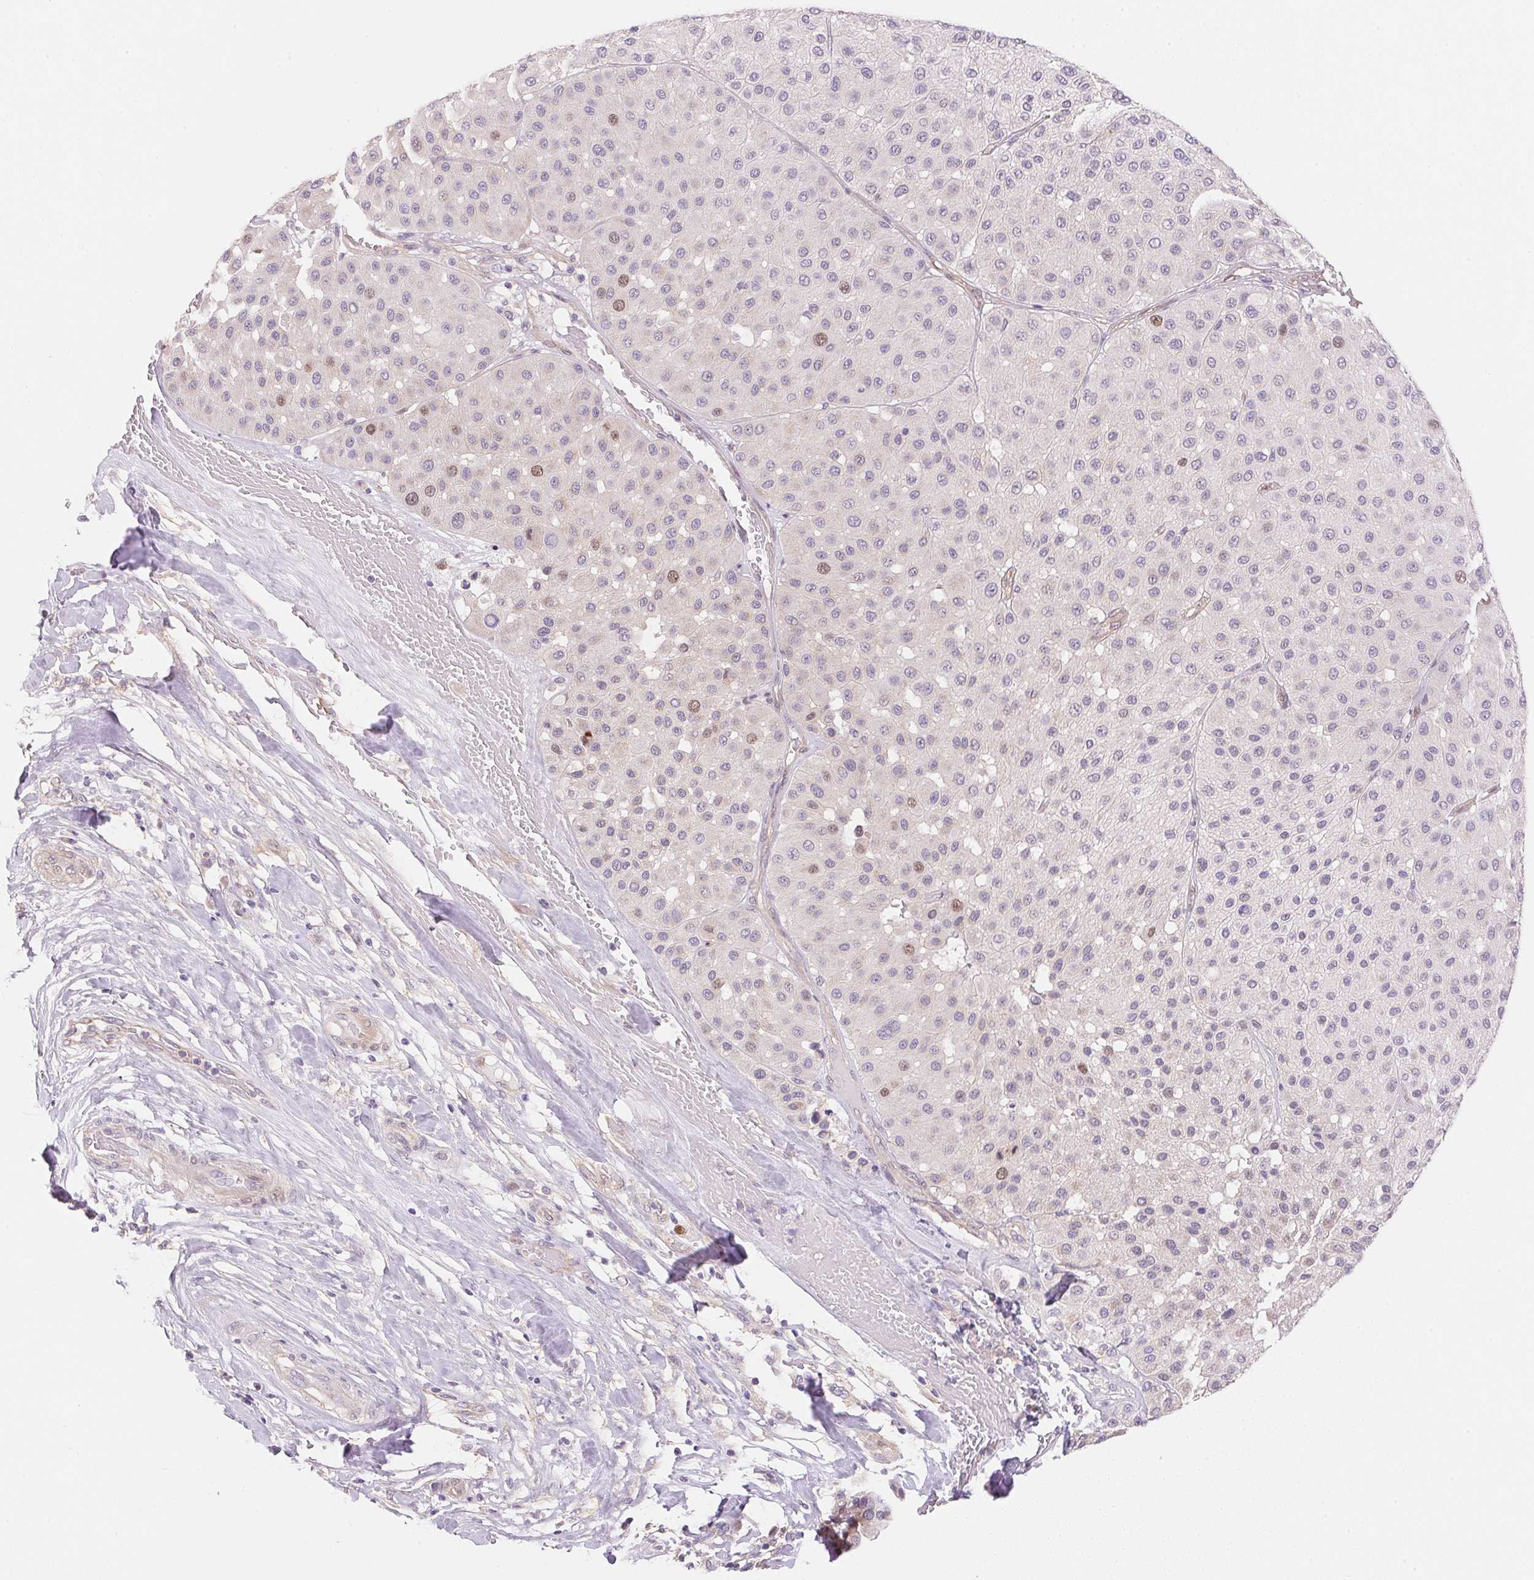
{"staining": {"intensity": "moderate", "quantity": "<25%", "location": "nuclear"}, "tissue": "melanoma", "cell_type": "Tumor cells", "image_type": "cancer", "snomed": [{"axis": "morphology", "description": "Malignant melanoma, Metastatic site"}, {"axis": "topography", "description": "Smooth muscle"}], "caption": "IHC (DAB (3,3'-diaminobenzidine)) staining of human malignant melanoma (metastatic site) shows moderate nuclear protein staining in approximately <25% of tumor cells.", "gene": "SMTN", "patient": {"sex": "male", "age": 41}}